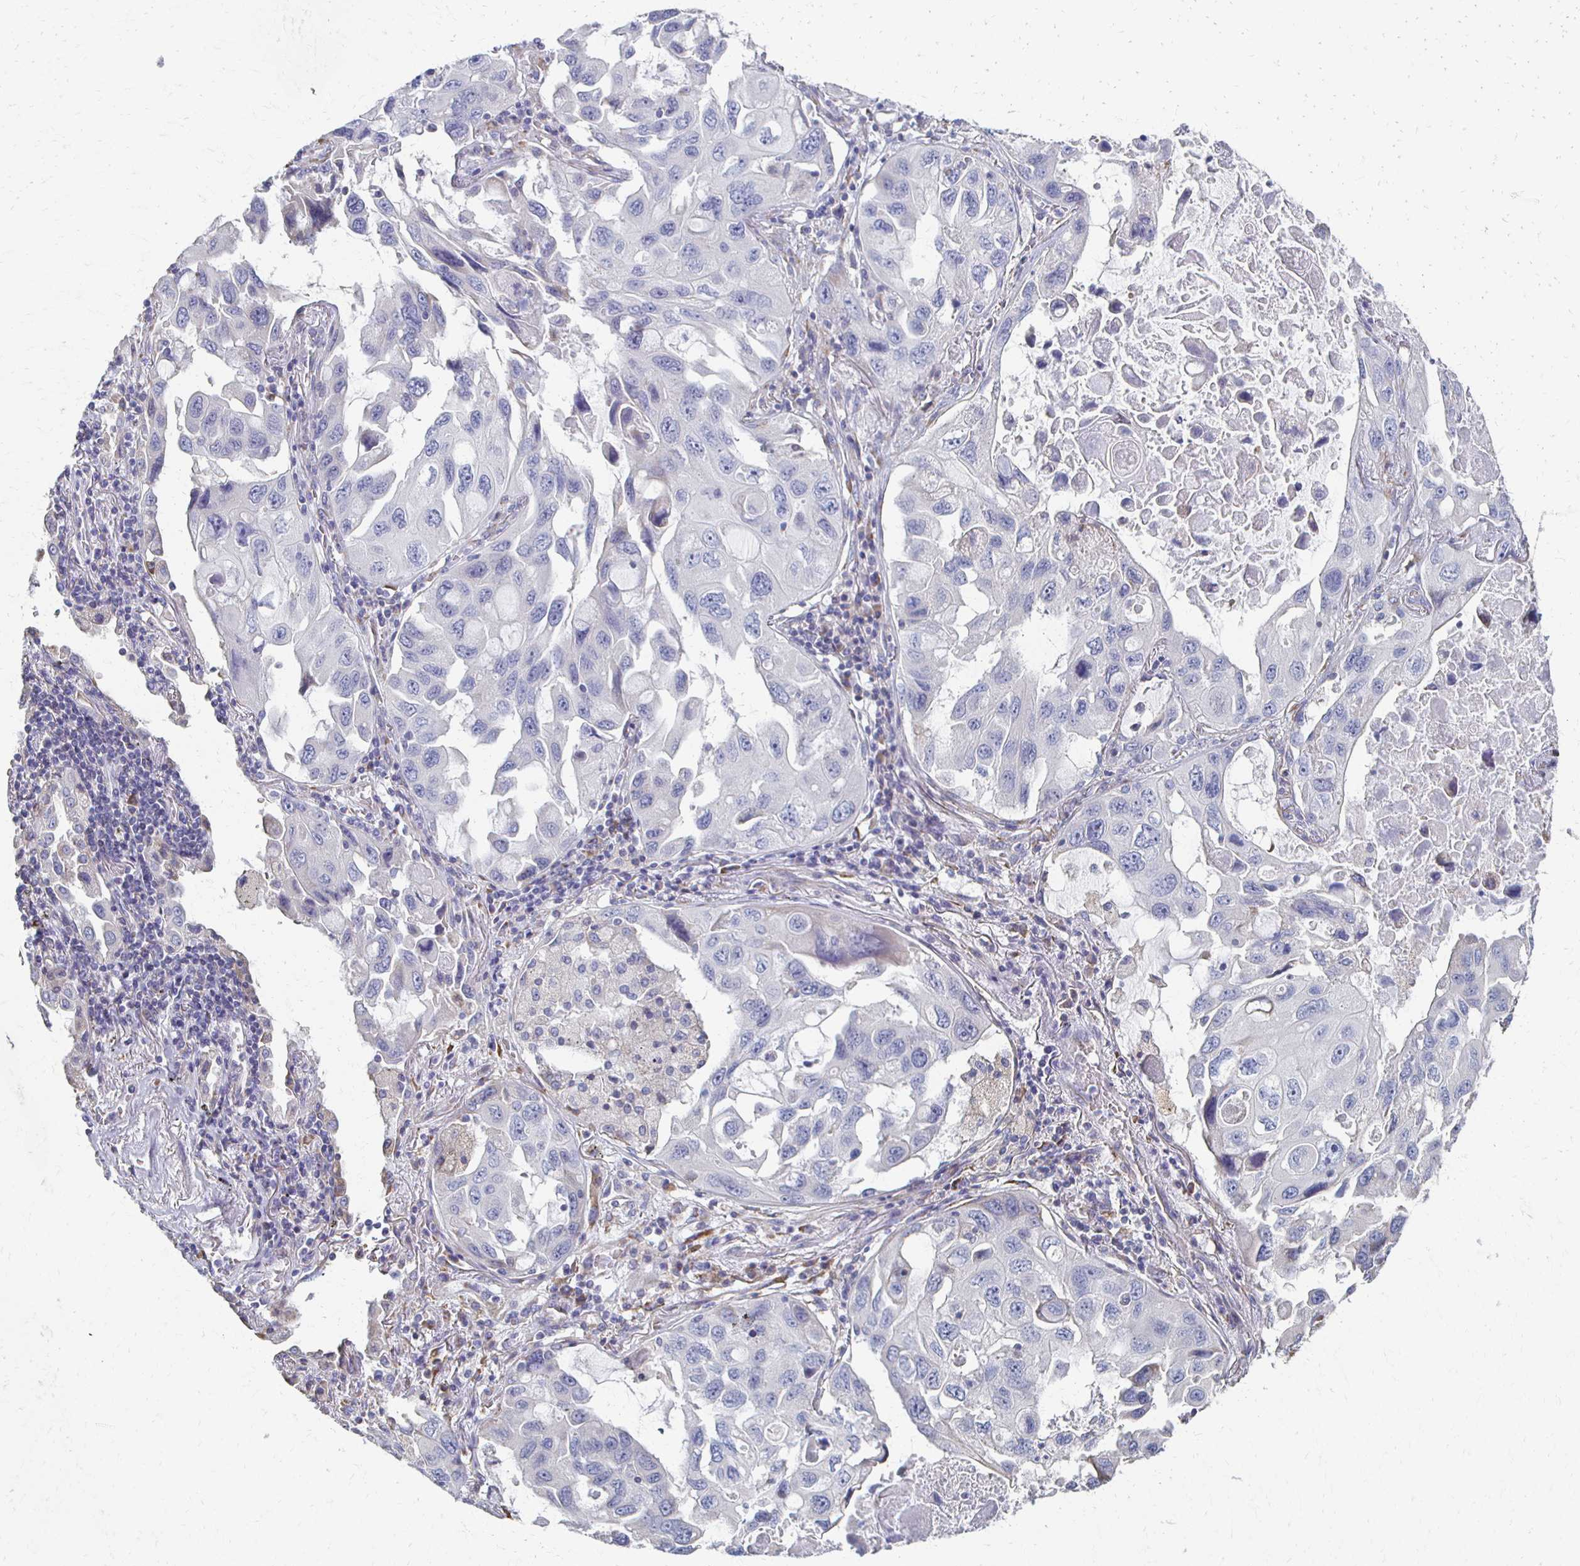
{"staining": {"intensity": "negative", "quantity": "none", "location": "none"}, "tissue": "lung cancer", "cell_type": "Tumor cells", "image_type": "cancer", "snomed": [{"axis": "morphology", "description": "Squamous cell carcinoma, NOS"}, {"axis": "topography", "description": "Lung"}], "caption": "This is an immunohistochemistry image of lung squamous cell carcinoma. There is no expression in tumor cells.", "gene": "ATP1A3", "patient": {"sex": "female", "age": 73}}